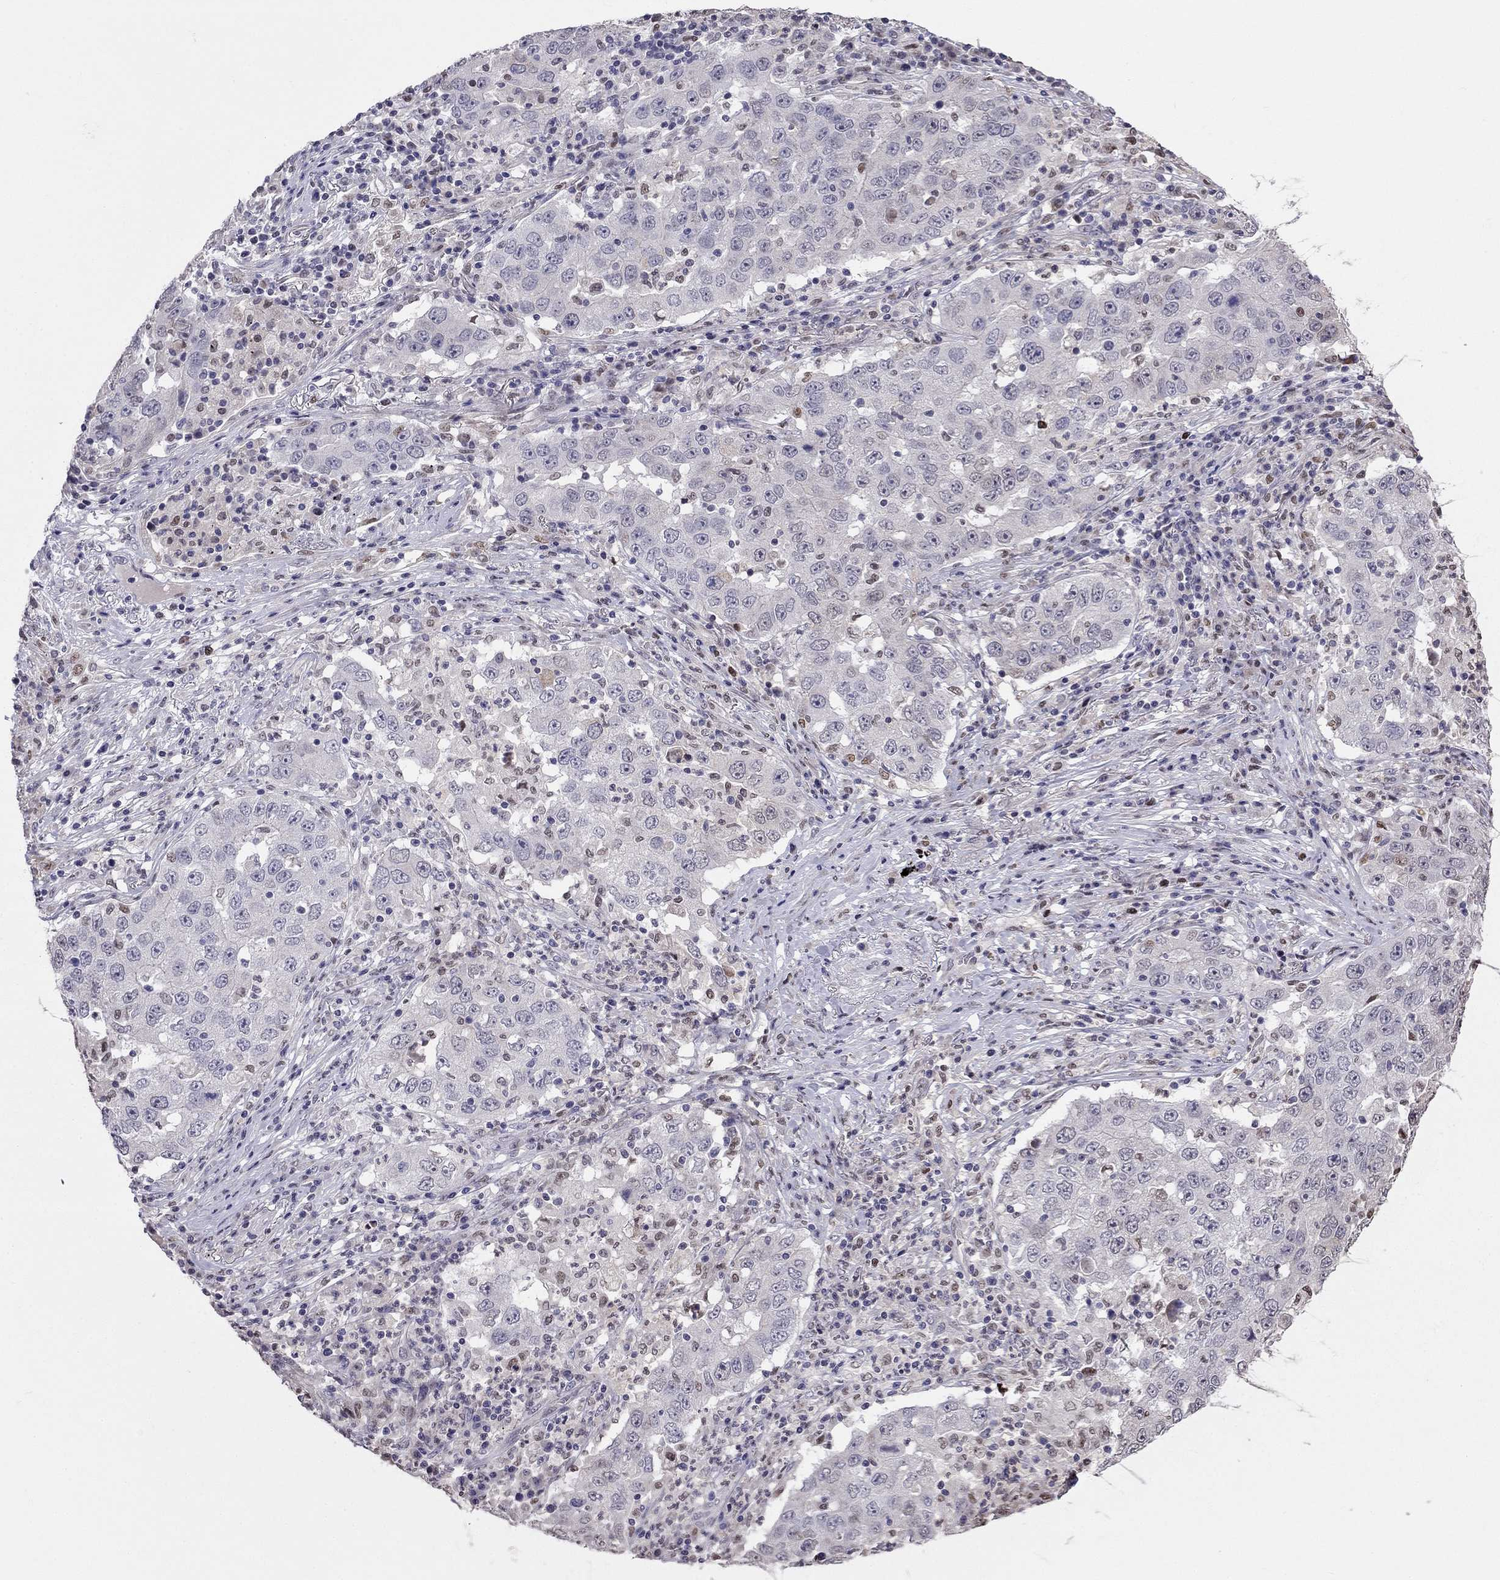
{"staining": {"intensity": "negative", "quantity": "none", "location": "none"}, "tissue": "lung cancer", "cell_type": "Tumor cells", "image_type": "cancer", "snomed": [{"axis": "morphology", "description": "Adenocarcinoma, NOS"}, {"axis": "topography", "description": "Lung"}], "caption": "Human lung cancer (adenocarcinoma) stained for a protein using immunohistochemistry reveals no positivity in tumor cells.", "gene": "LRRC39", "patient": {"sex": "male", "age": 73}}